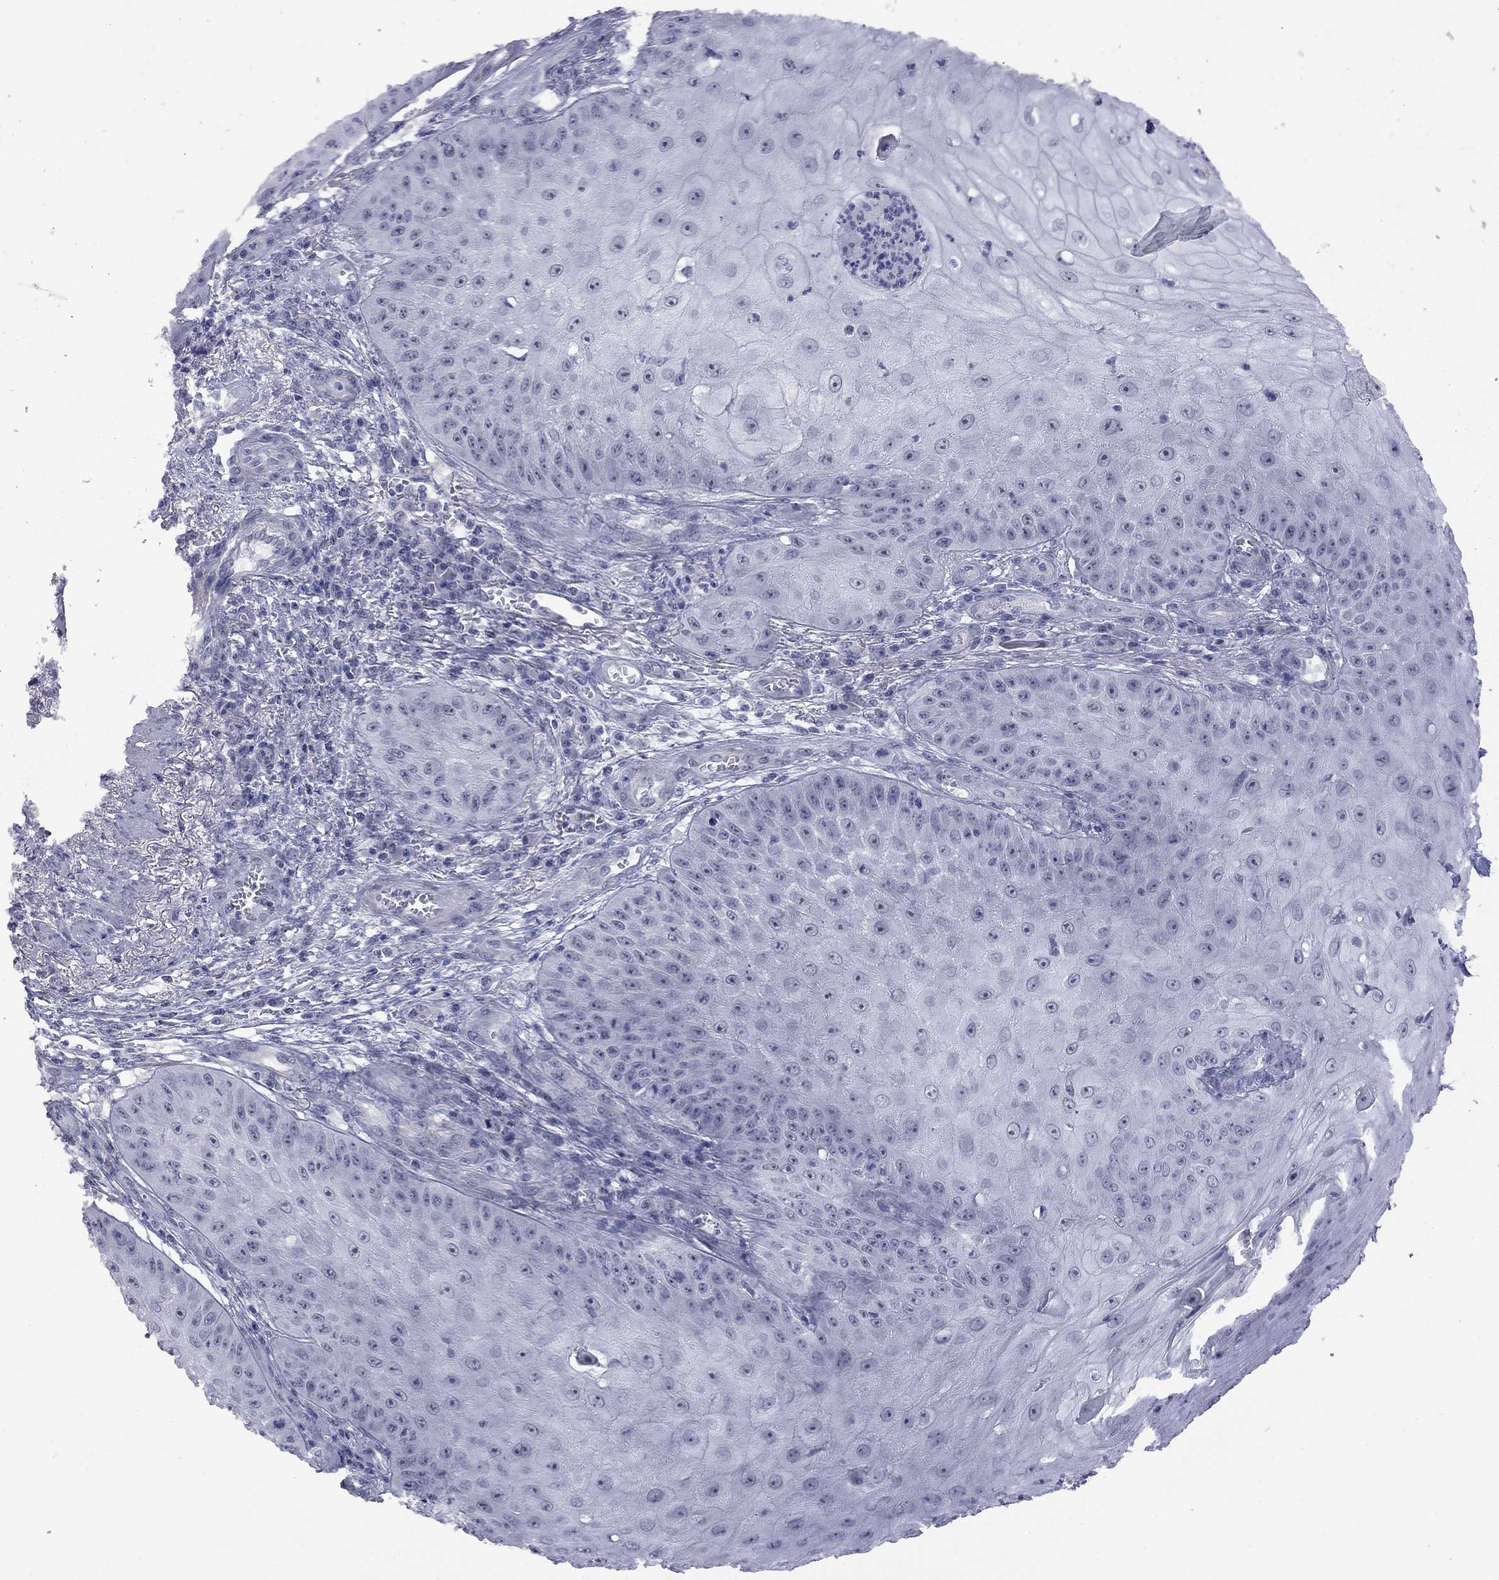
{"staining": {"intensity": "negative", "quantity": "none", "location": "none"}, "tissue": "skin cancer", "cell_type": "Tumor cells", "image_type": "cancer", "snomed": [{"axis": "morphology", "description": "Squamous cell carcinoma, NOS"}, {"axis": "topography", "description": "Skin"}], "caption": "DAB (3,3'-diaminobenzidine) immunohistochemical staining of squamous cell carcinoma (skin) exhibits no significant expression in tumor cells.", "gene": "GSG1L", "patient": {"sex": "male", "age": 70}}